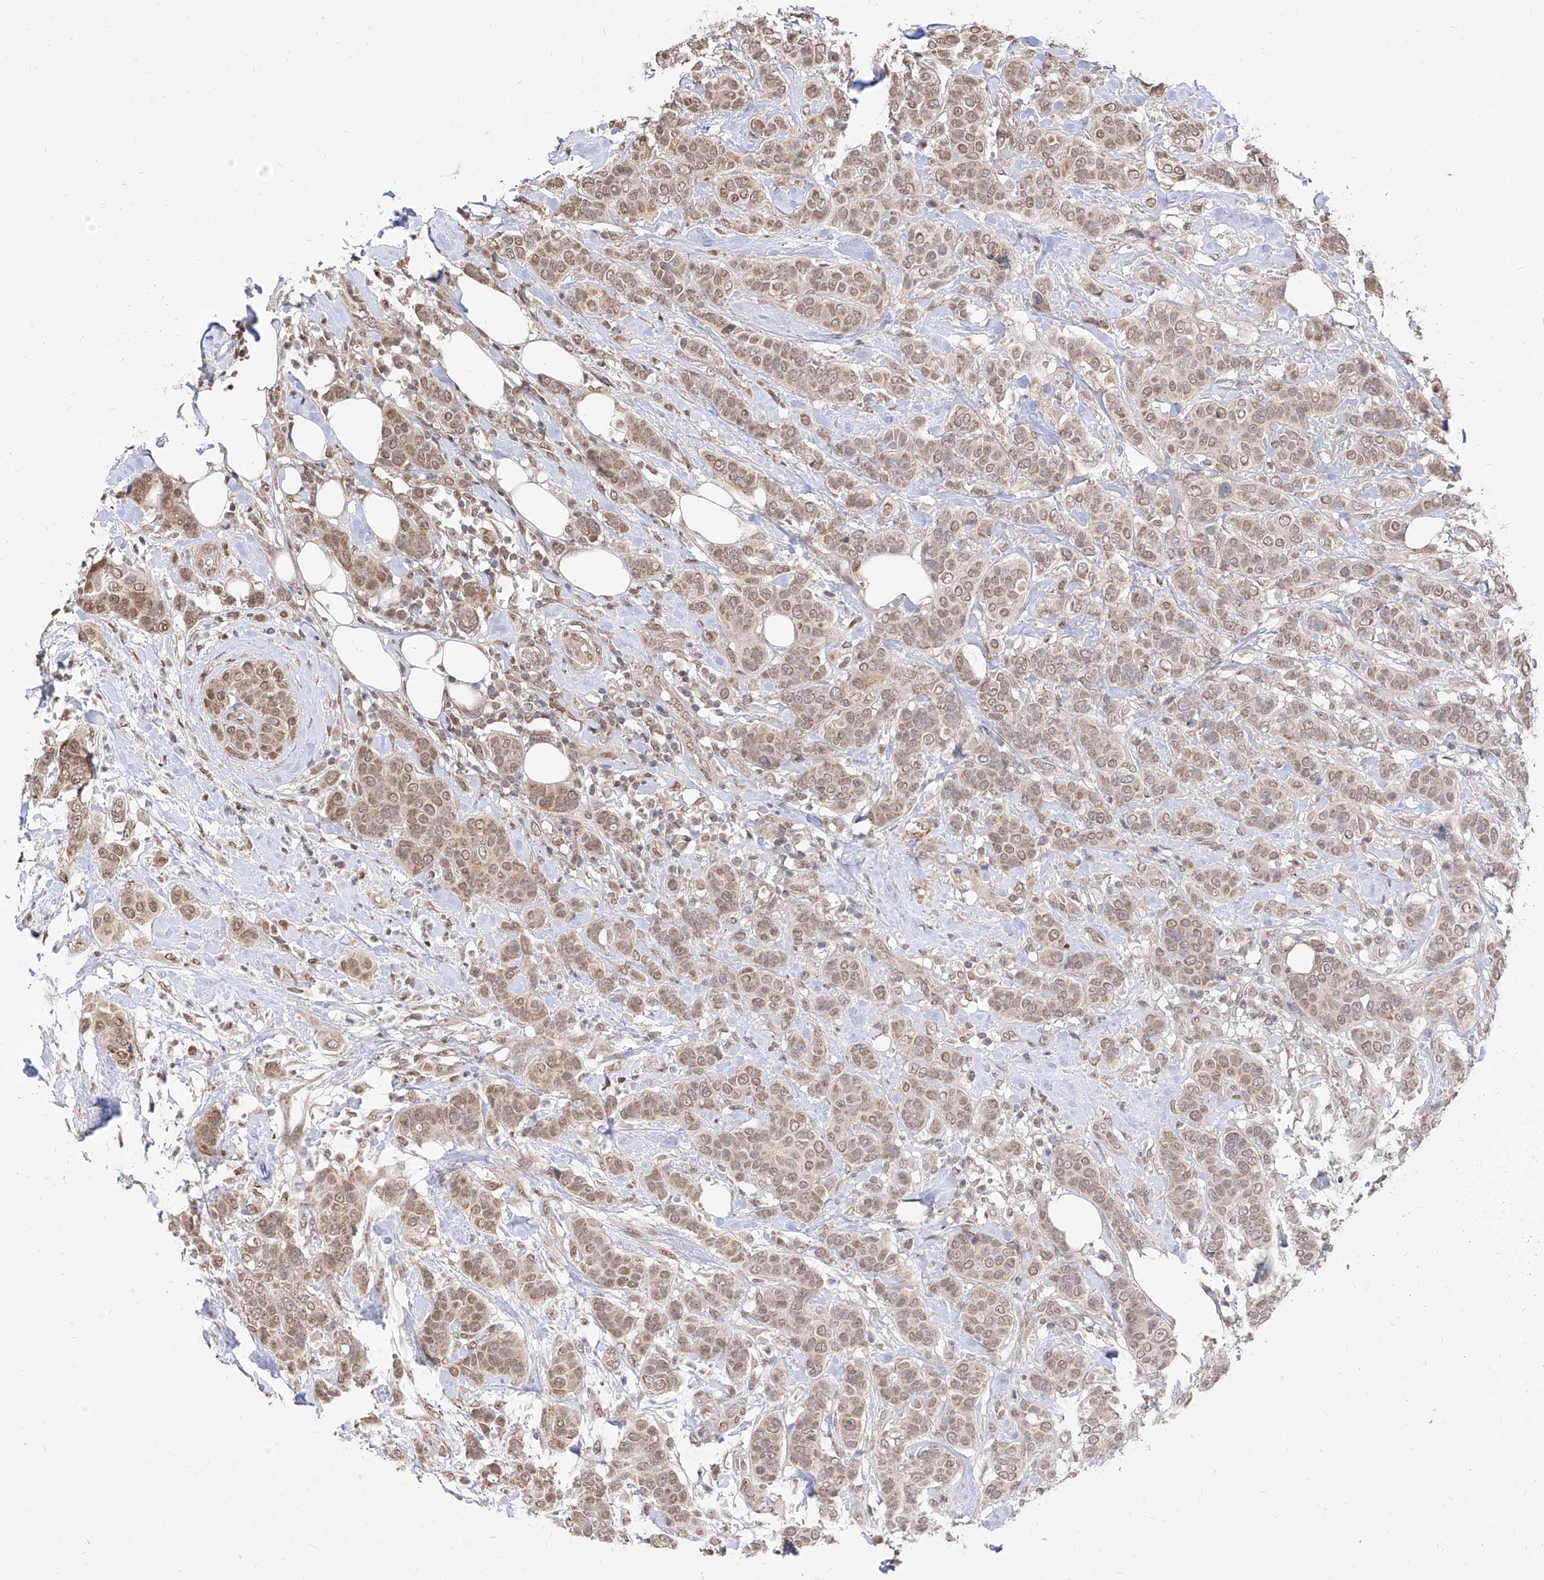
{"staining": {"intensity": "moderate", "quantity": ">75%", "location": "cytoplasmic/membranous,nuclear"}, "tissue": "breast cancer", "cell_type": "Tumor cells", "image_type": "cancer", "snomed": [{"axis": "morphology", "description": "Lobular carcinoma"}, {"axis": "topography", "description": "Breast"}], "caption": "Brown immunohistochemical staining in human breast lobular carcinoma shows moderate cytoplasmic/membranous and nuclear staining in approximately >75% of tumor cells.", "gene": "C8orf82", "patient": {"sex": "female", "age": 51}}